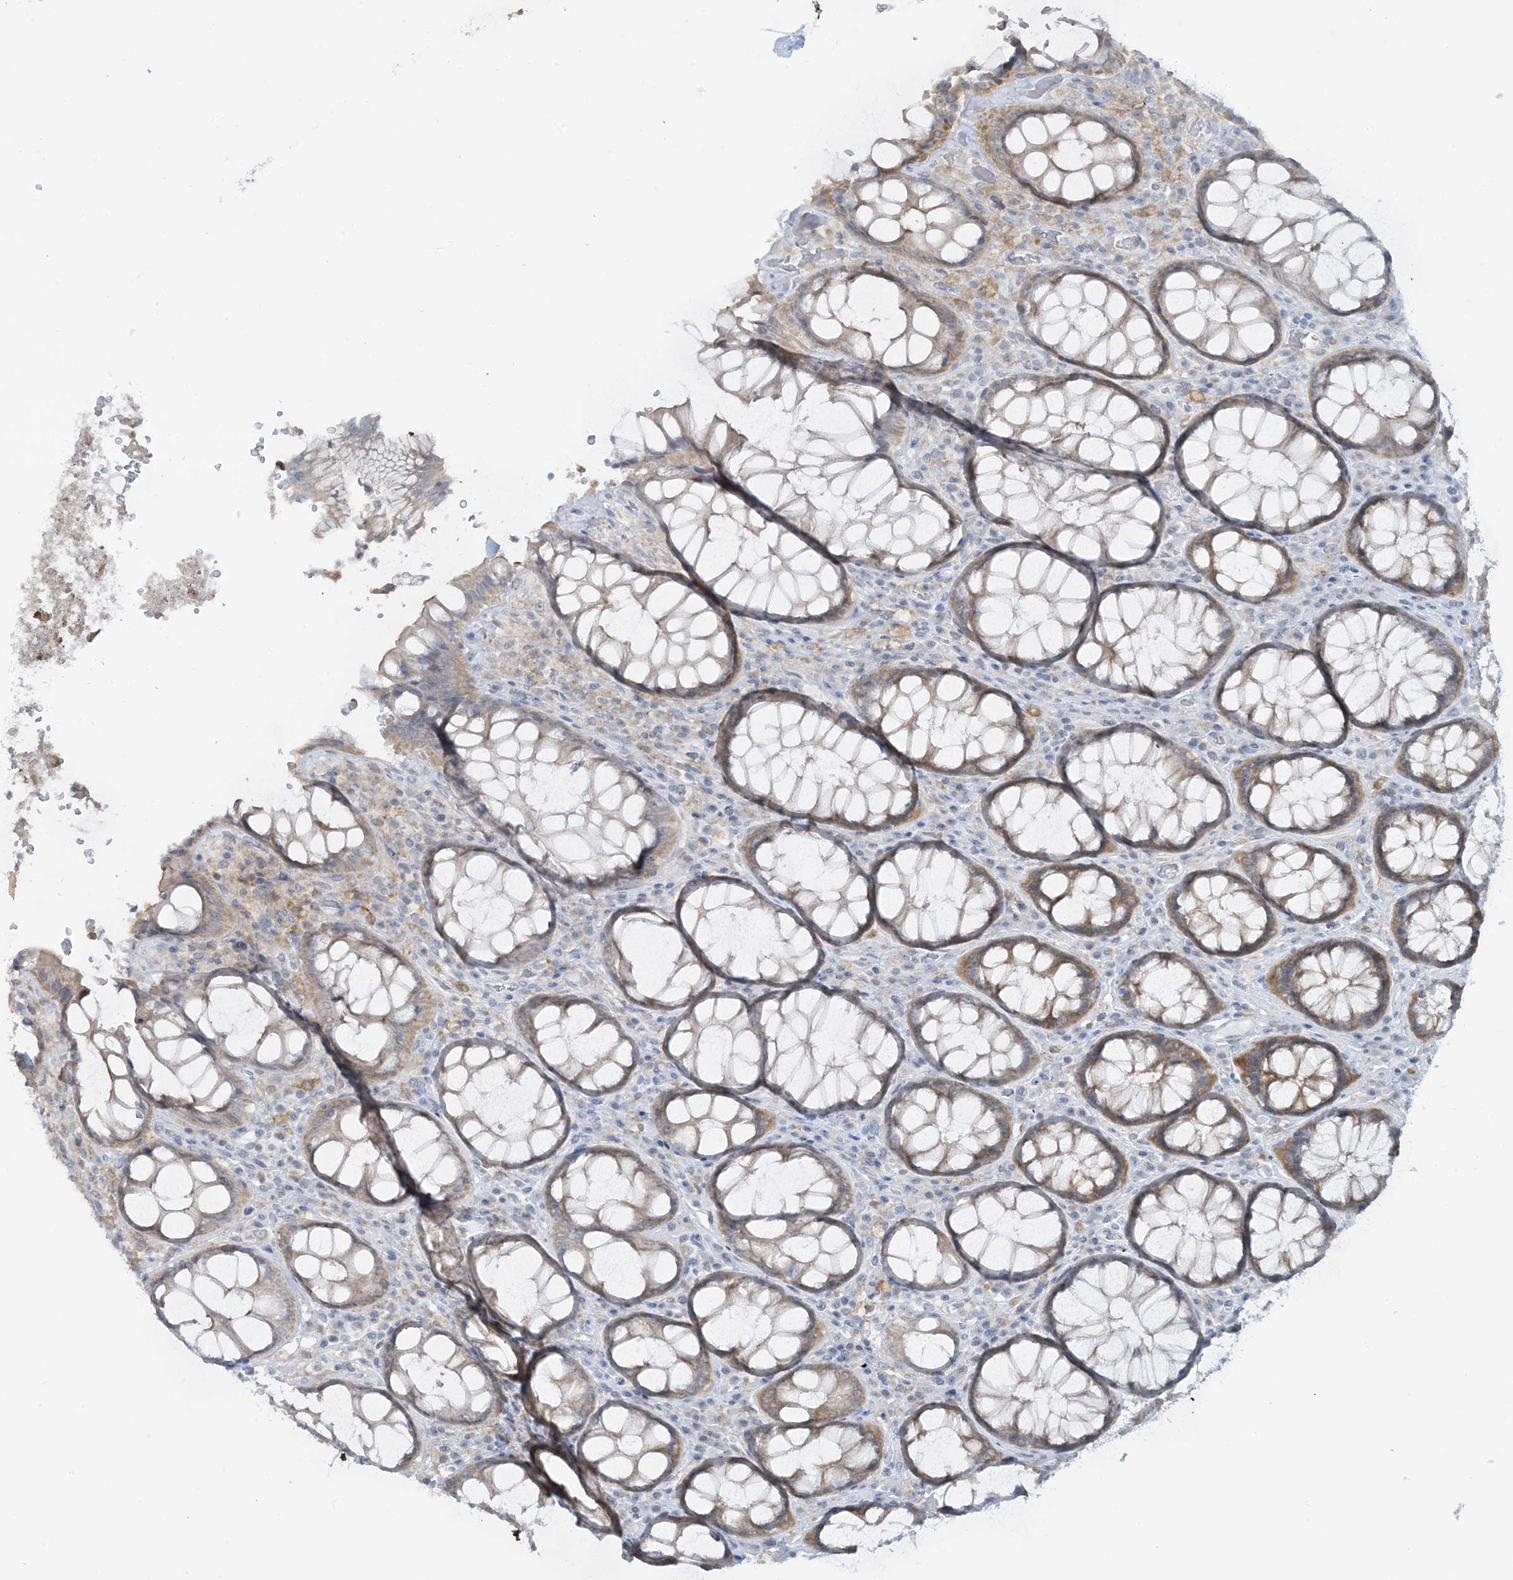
{"staining": {"intensity": "moderate", "quantity": ">75%", "location": "cytoplasmic/membranous"}, "tissue": "rectum", "cell_type": "Glandular cells", "image_type": "normal", "snomed": [{"axis": "morphology", "description": "Normal tissue, NOS"}, {"axis": "topography", "description": "Rectum"}], "caption": "IHC (DAB (3,3'-diaminobenzidine)) staining of normal human rectum shows moderate cytoplasmic/membranous protein expression in about >75% of glandular cells.", "gene": "MRPS18A", "patient": {"sex": "male", "age": 64}}